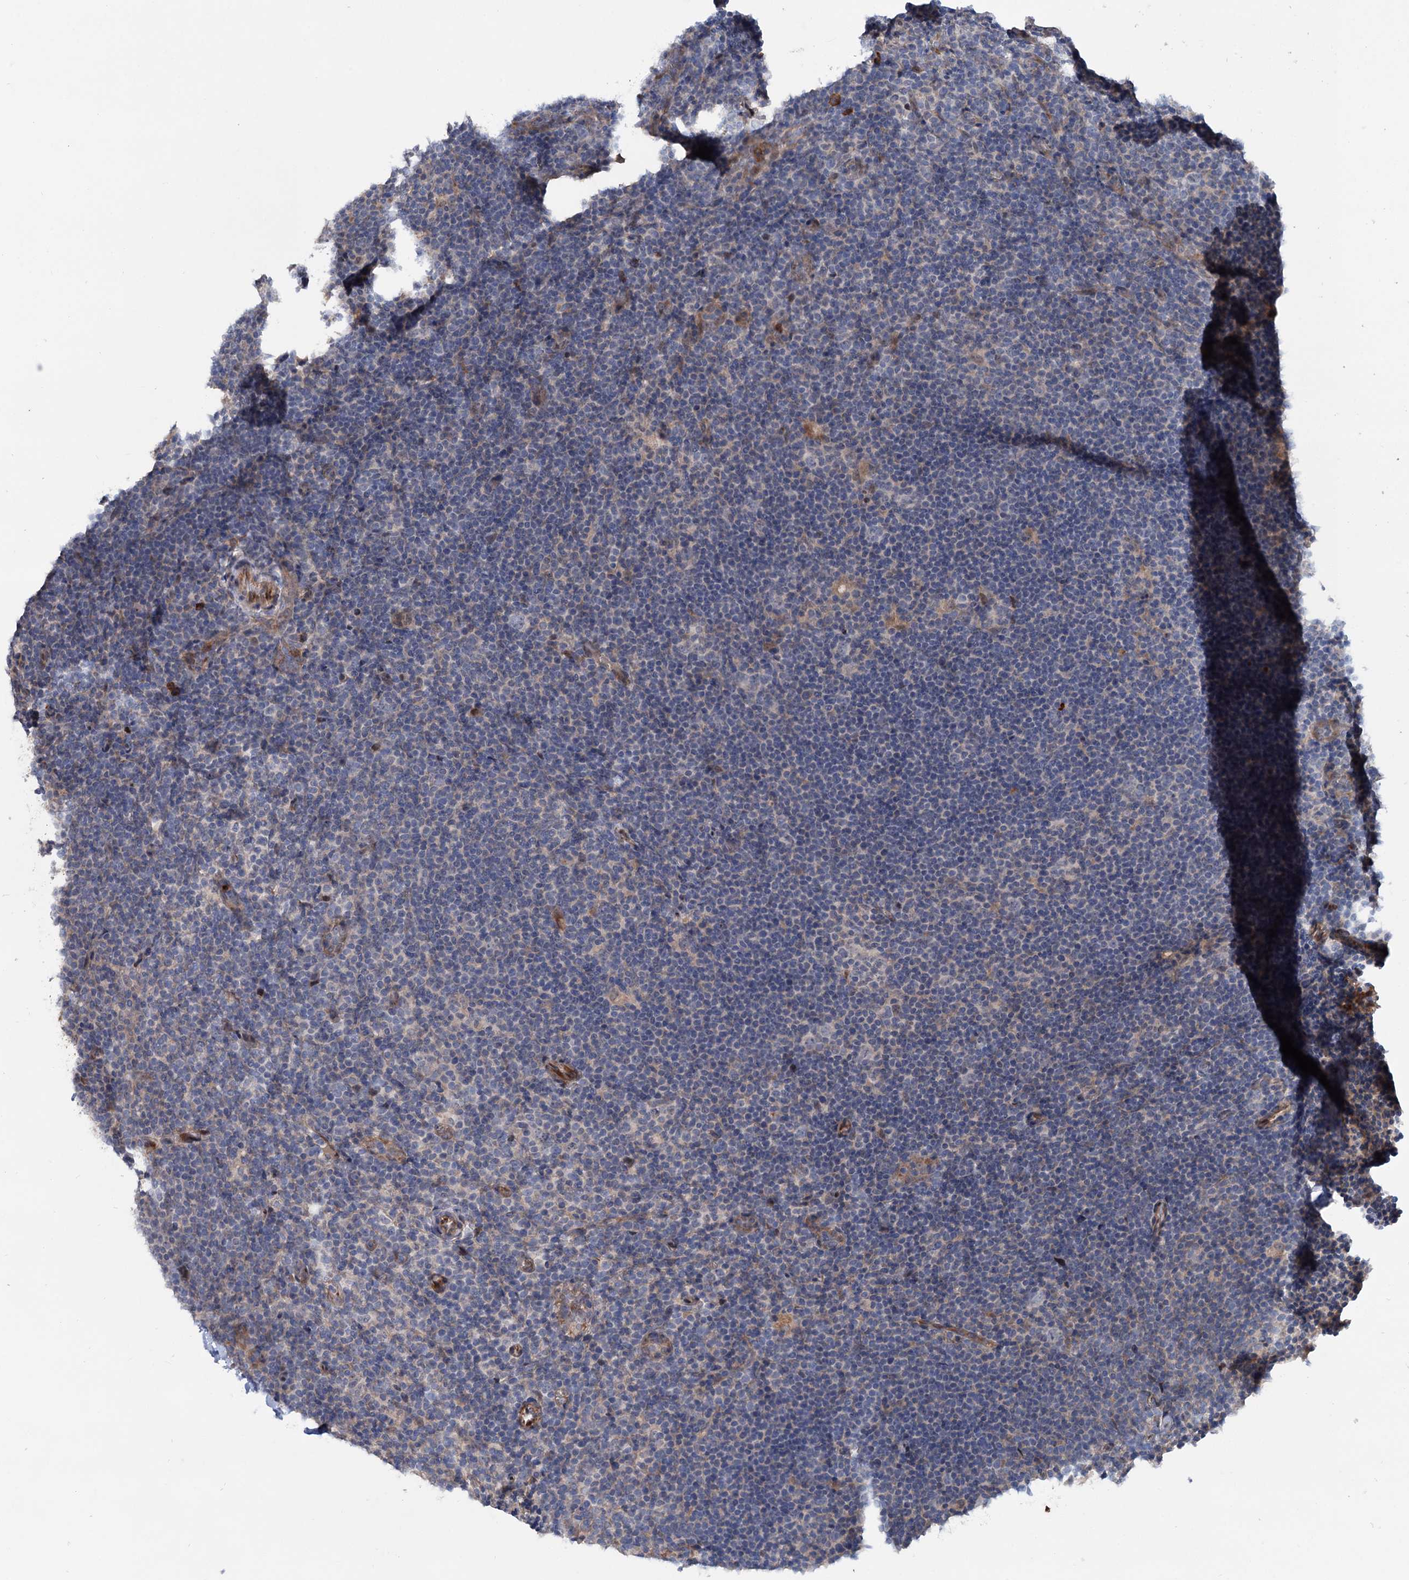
{"staining": {"intensity": "negative", "quantity": "none", "location": "none"}, "tissue": "lymphoma", "cell_type": "Tumor cells", "image_type": "cancer", "snomed": [{"axis": "morphology", "description": "Hodgkin's disease, NOS"}, {"axis": "topography", "description": "Lymph node"}], "caption": "There is no significant staining in tumor cells of lymphoma.", "gene": "PTDSS2", "patient": {"sex": "female", "age": 57}}